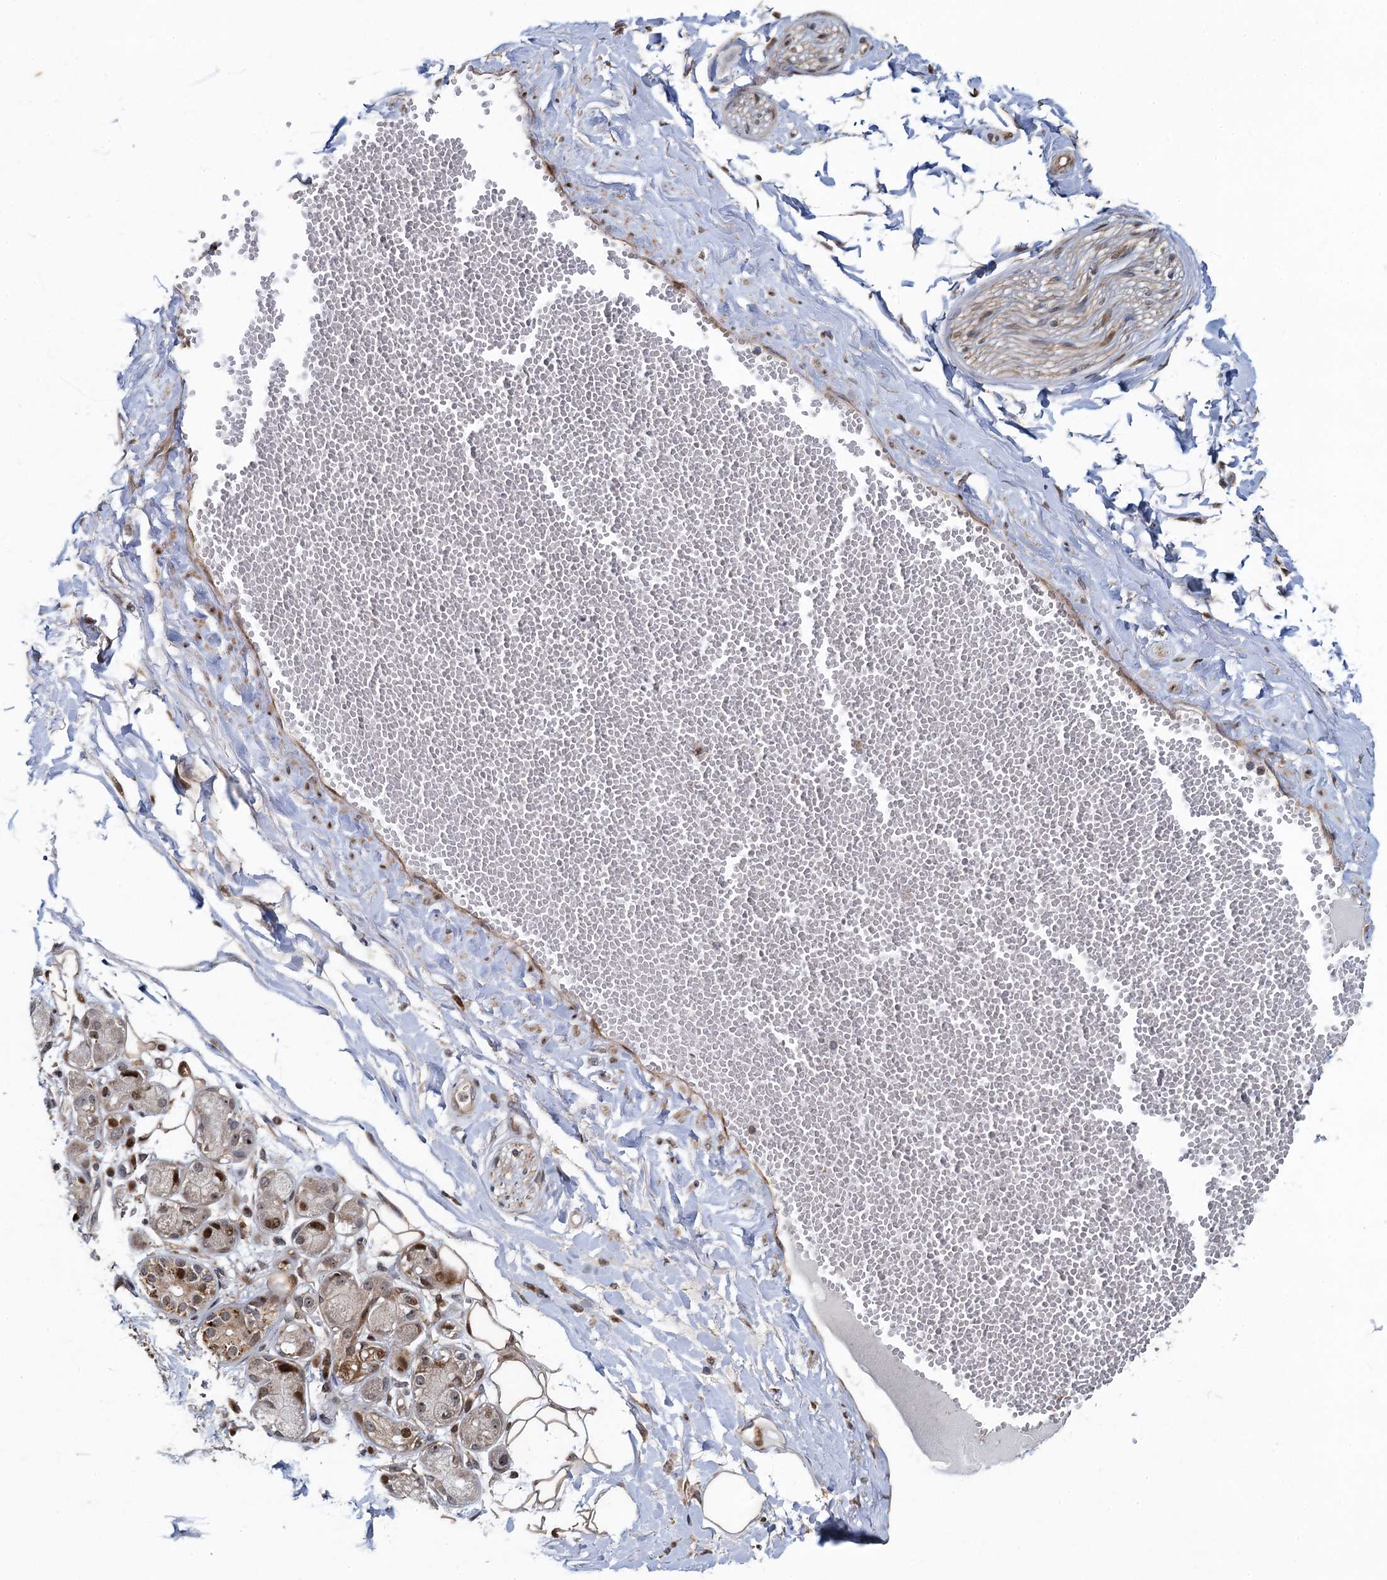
{"staining": {"intensity": "weak", "quantity": ">75%", "location": "cytoplasmic/membranous,nuclear"}, "tissue": "adipose tissue", "cell_type": "Adipocytes", "image_type": "normal", "snomed": [{"axis": "morphology", "description": "Normal tissue, NOS"}, {"axis": "morphology", "description": "Inflammation, NOS"}, {"axis": "topography", "description": "Salivary gland"}, {"axis": "topography", "description": "Peripheral nerve tissue"}], "caption": "Protein expression analysis of unremarkable human adipose tissue reveals weak cytoplasmic/membranous,nuclear expression in approximately >75% of adipocytes. (DAB = brown stain, brightfield microscopy at high magnification).", "gene": "ATOSA", "patient": {"sex": "female", "age": 75}}